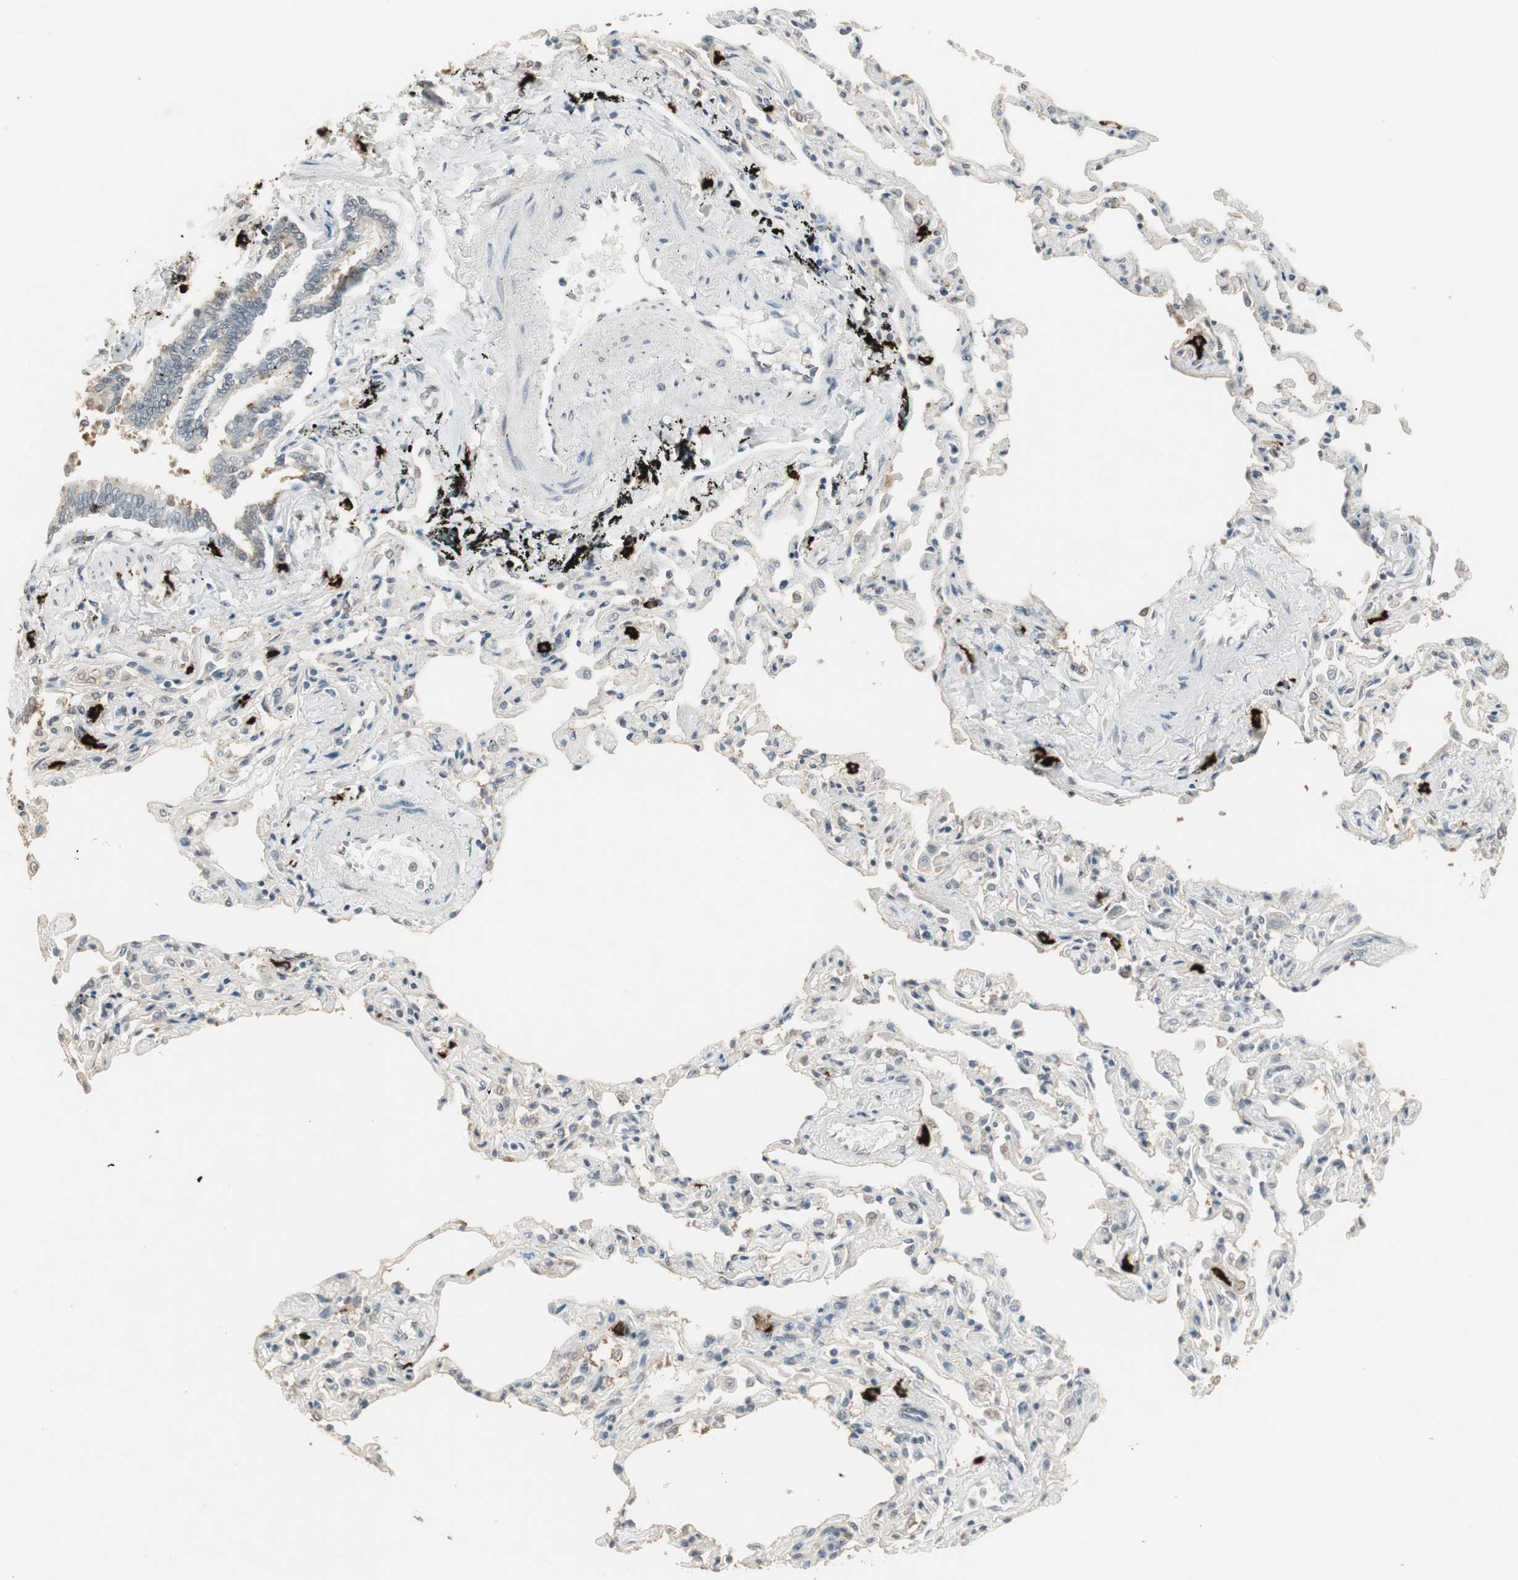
{"staining": {"intensity": "moderate", "quantity": "25%-75%", "location": "cytoplasmic/membranous,nuclear"}, "tissue": "bronchus", "cell_type": "Respiratory epithelial cells", "image_type": "normal", "snomed": [{"axis": "morphology", "description": "Normal tissue, NOS"}, {"axis": "topography", "description": "Lung"}], "caption": "Immunohistochemical staining of normal human bronchus shows 25%-75% levels of moderate cytoplasmic/membranous,nuclear protein positivity in about 25%-75% of respiratory epithelial cells.", "gene": "ETV4", "patient": {"sex": "male", "age": 64}}